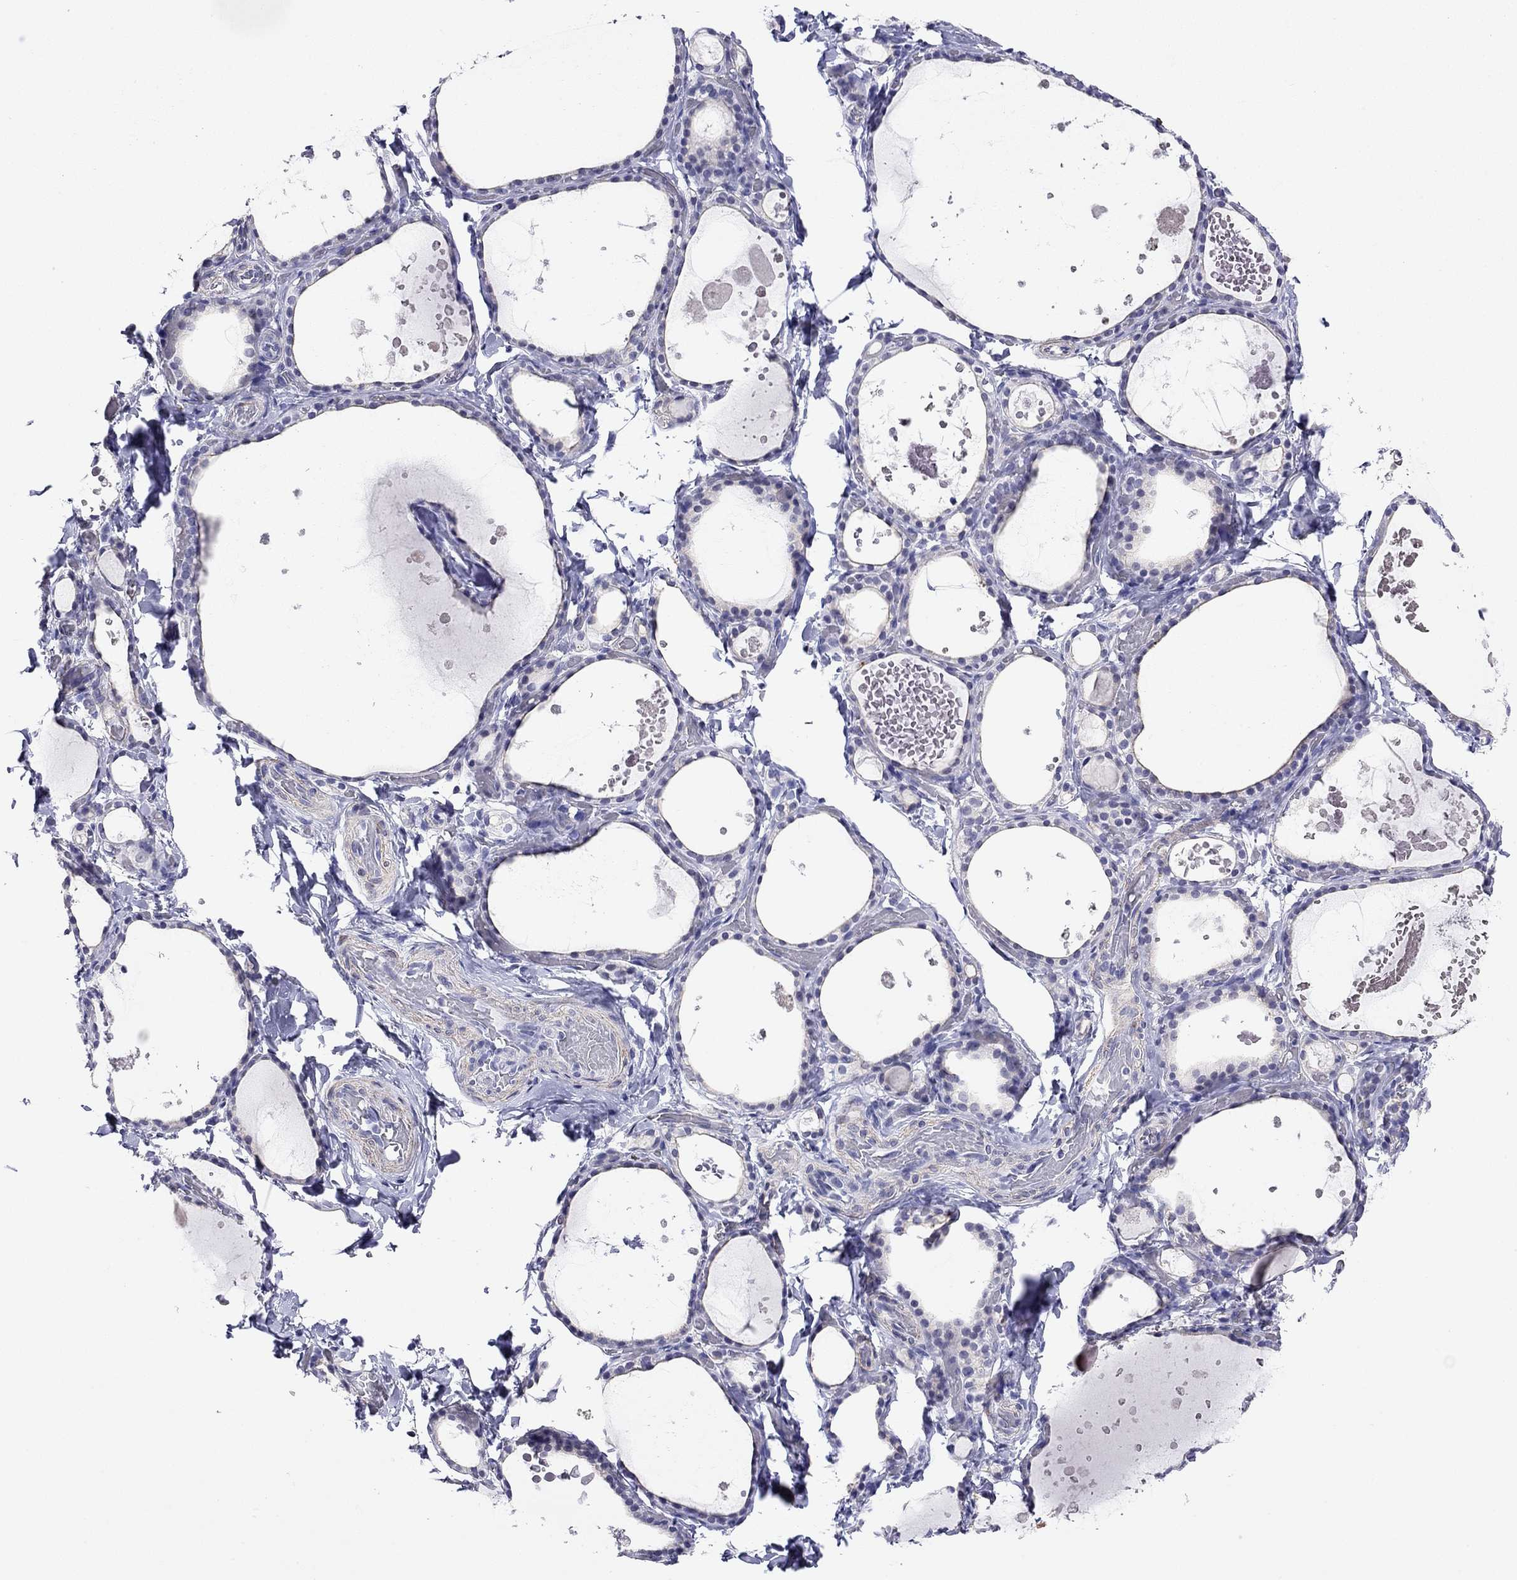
{"staining": {"intensity": "negative", "quantity": "none", "location": "none"}, "tissue": "thyroid gland", "cell_type": "Glandular cells", "image_type": "normal", "snomed": [{"axis": "morphology", "description": "Normal tissue, NOS"}, {"axis": "topography", "description": "Thyroid gland"}], "caption": "Histopathology image shows no protein positivity in glandular cells of benign thyroid gland. The staining was performed using DAB (3,3'-diaminobenzidine) to visualize the protein expression in brown, while the nuclei were stained in blue with hematoxylin (Magnification: 20x).", "gene": "MYMX", "patient": {"sex": "female", "age": 56}}